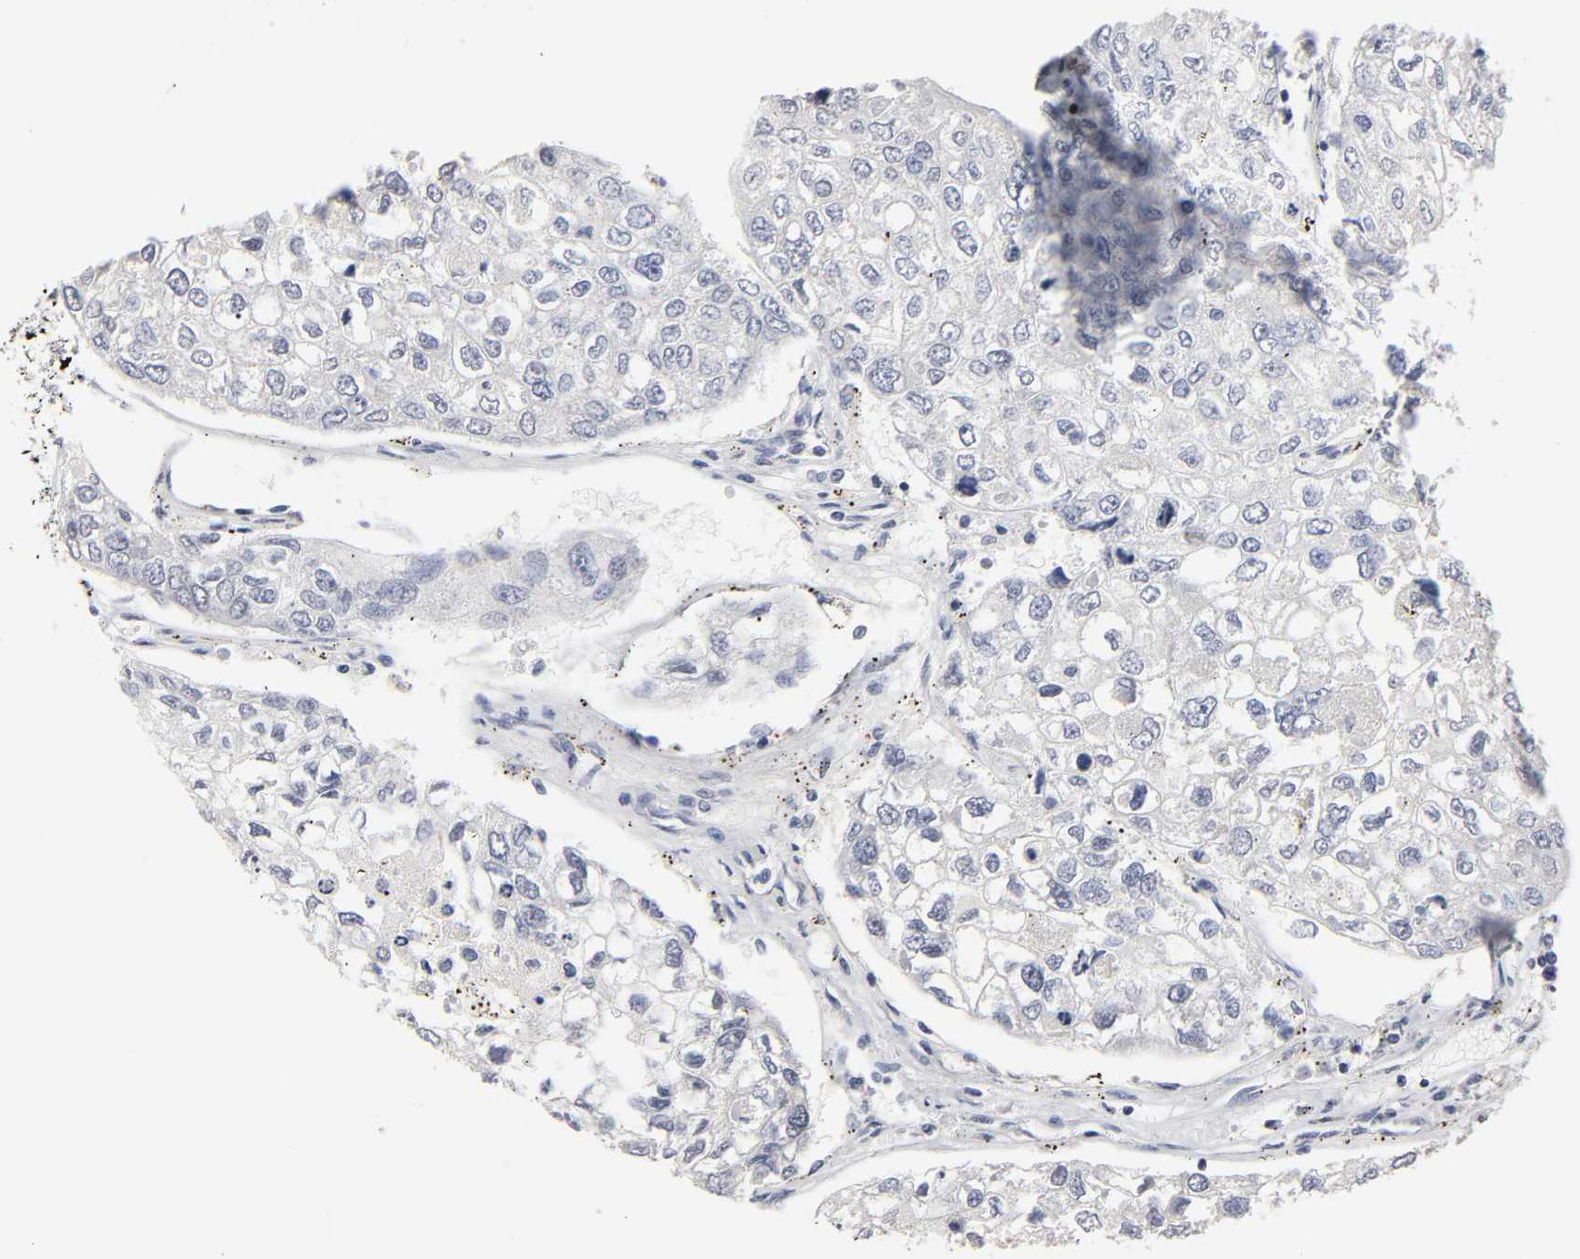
{"staining": {"intensity": "negative", "quantity": "none", "location": "none"}, "tissue": "urothelial cancer", "cell_type": "Tumor cells", "image_type": "cancer", "snomed": [{"axis": "morphology", "description": "Urothelial carcinoma, High grade"}, {"axis": "topography", "description": "Lymph node"}, {"axis": "topography", "description": "Urinary bladder"}], "caption": "Immunohistochemical staining of human urothelial carcinoma (high-grade) exhibits no significant staining in tumor cells.", "gene": "HNF4A", "patient": {"sex": "male", "age": 51}}